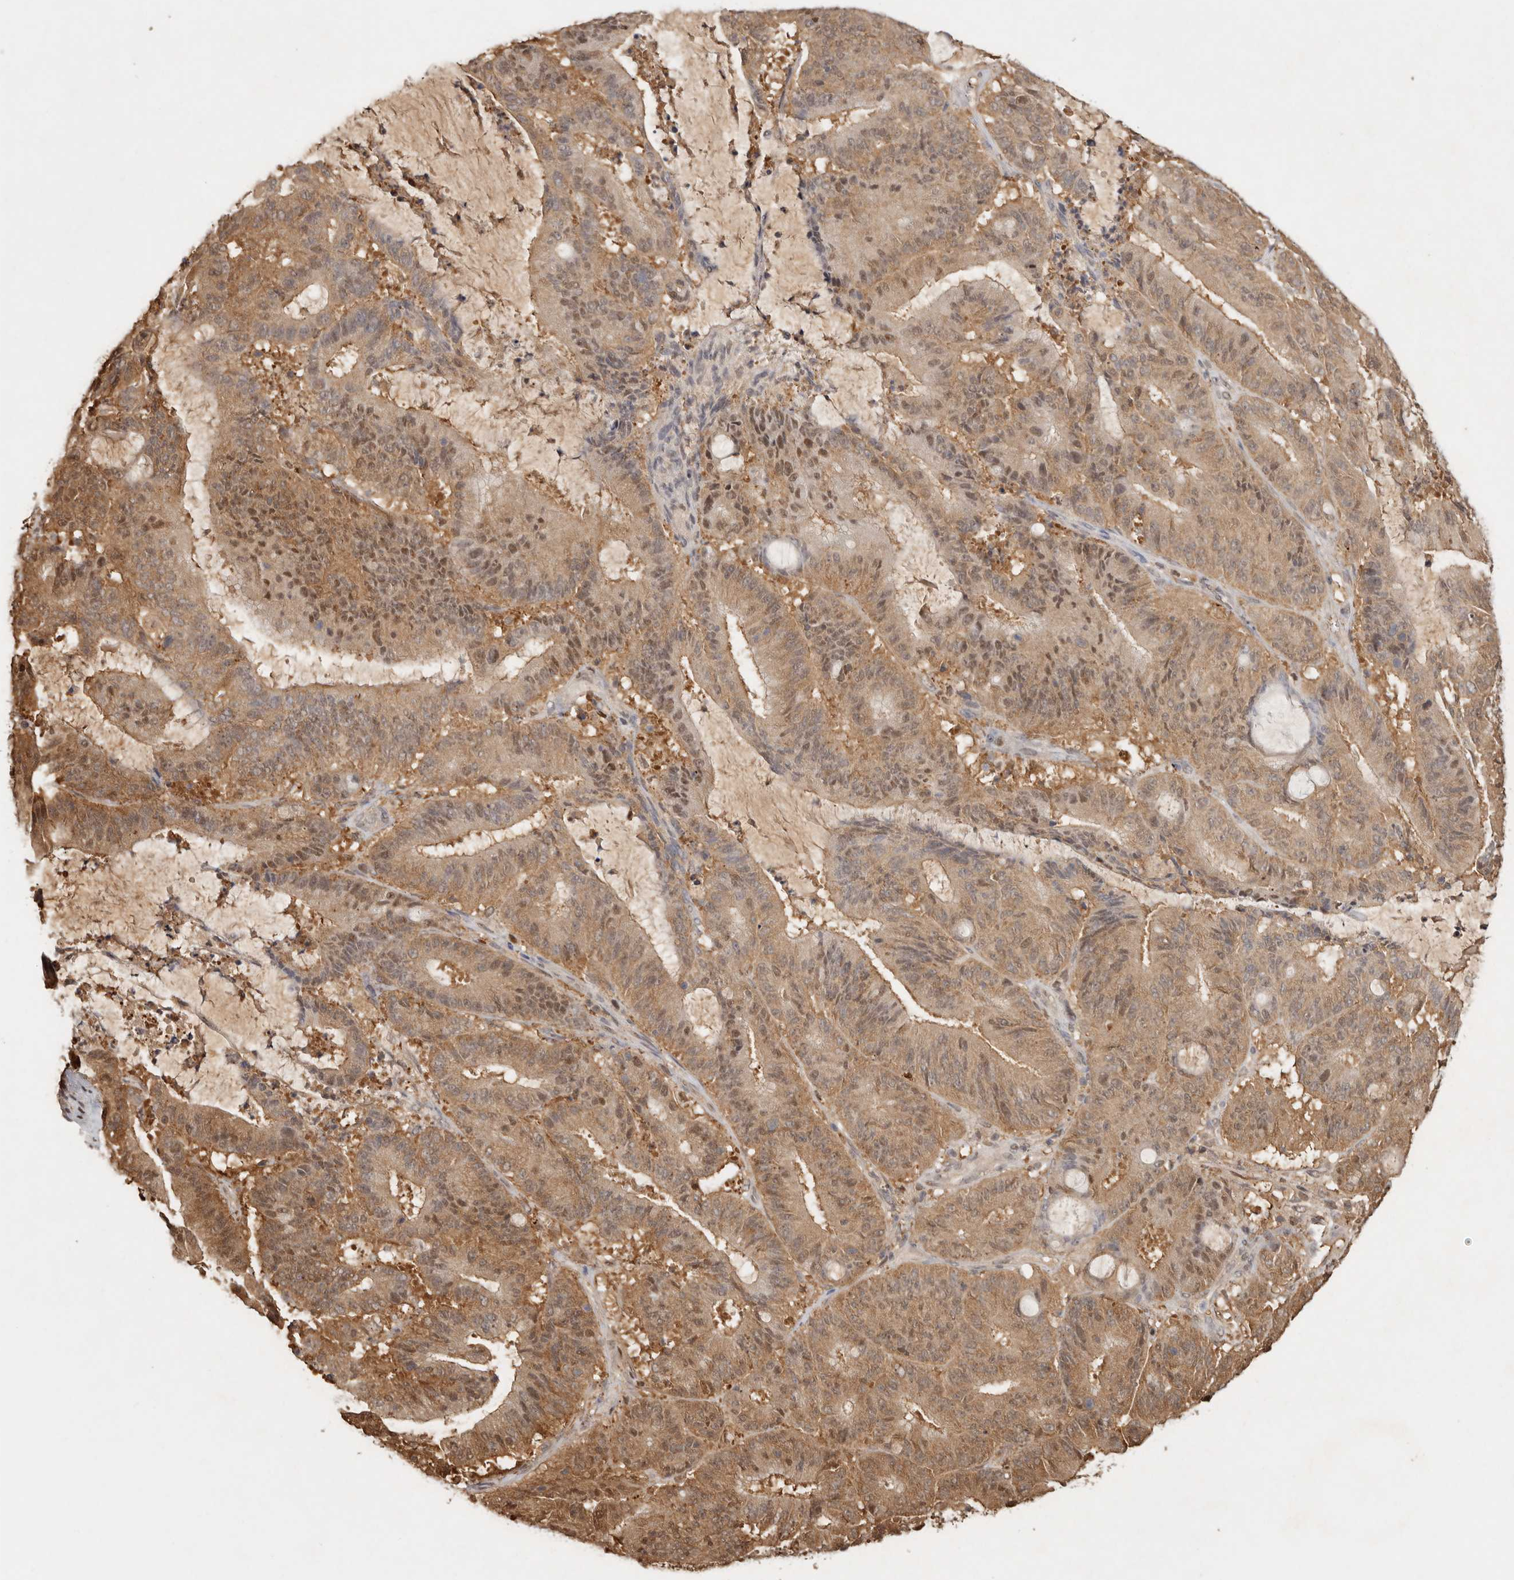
{"staining": {"intensity": "moderate", "quantity": ">75%", "location": "cytoplasmic/membranous,nuclear"}, "tissue": "liver cancer", "cell_type": "Tumor cells", "image_type": "cancer", "snomed": [{"axis": "morphology", "description": "Normal tissue, NOS"}, {"axis": "morphology", "description": "Cholangiocarcinoma"}, {"axis": "topography", "description": "Liver"}, {"axis": "topography", "description": "Peripheral nerve tissue"}], "caption": "Immunohistochemistry histopathology image of human liver cancer (cholangiocarcinoma) stained for a protein (brown), which demonstrates medium levels of moderate cytoplasmic/membranous and nuclear expression in about >75% of tumor cells.", "gene": "PSMA5", "patient": {"sex": "female", "age": 73}}